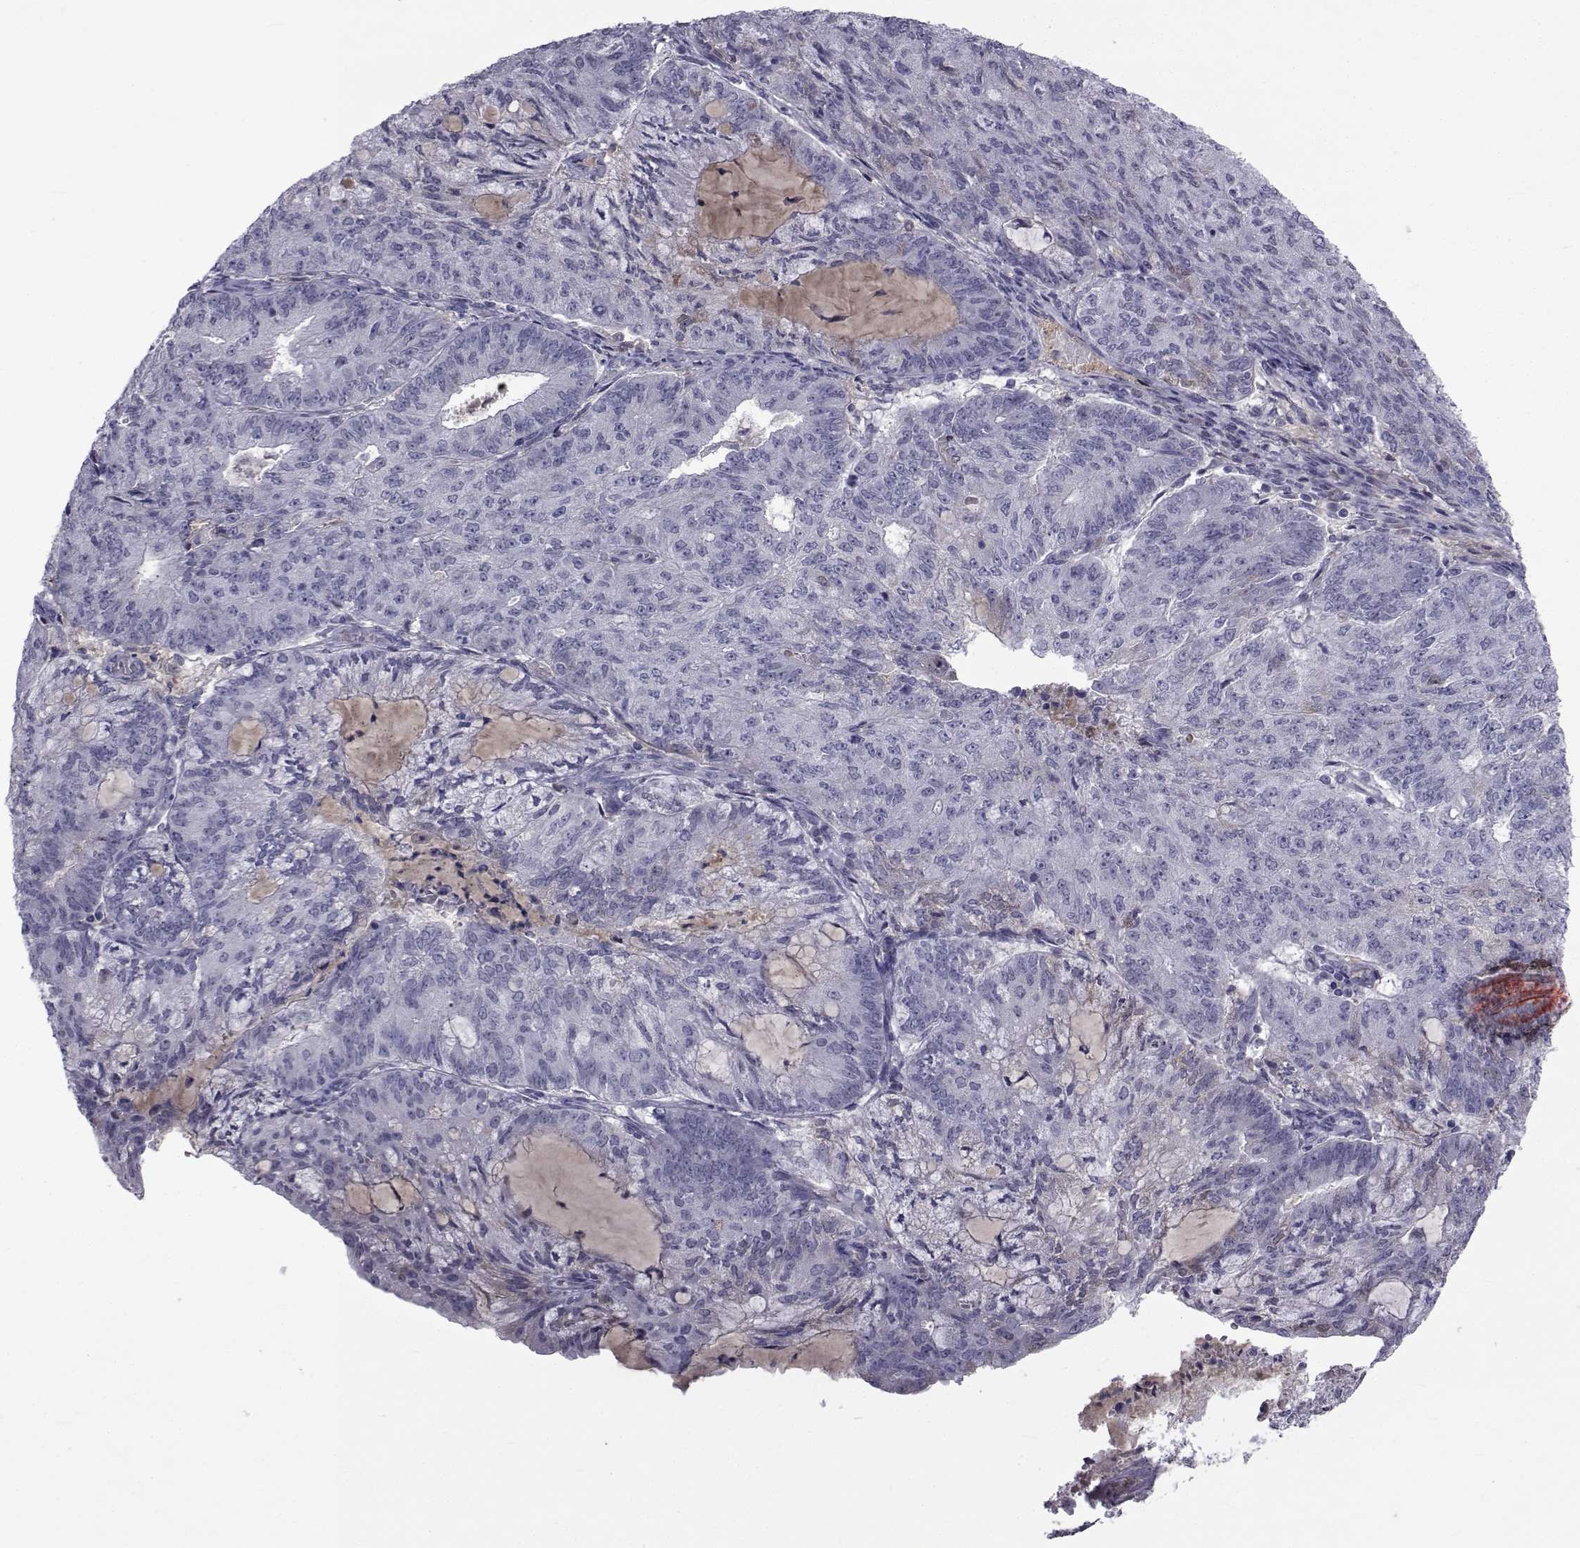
{"staining": {"intensity": "negative", "quantity": "none", "location": "none"}, "tissue": "endometrial cancer", "cell_type": "Tumor cells", "image_type": "cancer", "snomed": [{"axis": "morphology", "description": "Adenocarcinoma, NOS"}, {"axis": "topography", "description": "Endometrium"}], "caption": "High power microscopy micrograph of an IHC histopathology image of endometrial adenocarcinoma, revealing no significant positivity in tumor cells.", "gene": "PAX2", "patient": {"sex": "female", "age": 82}}